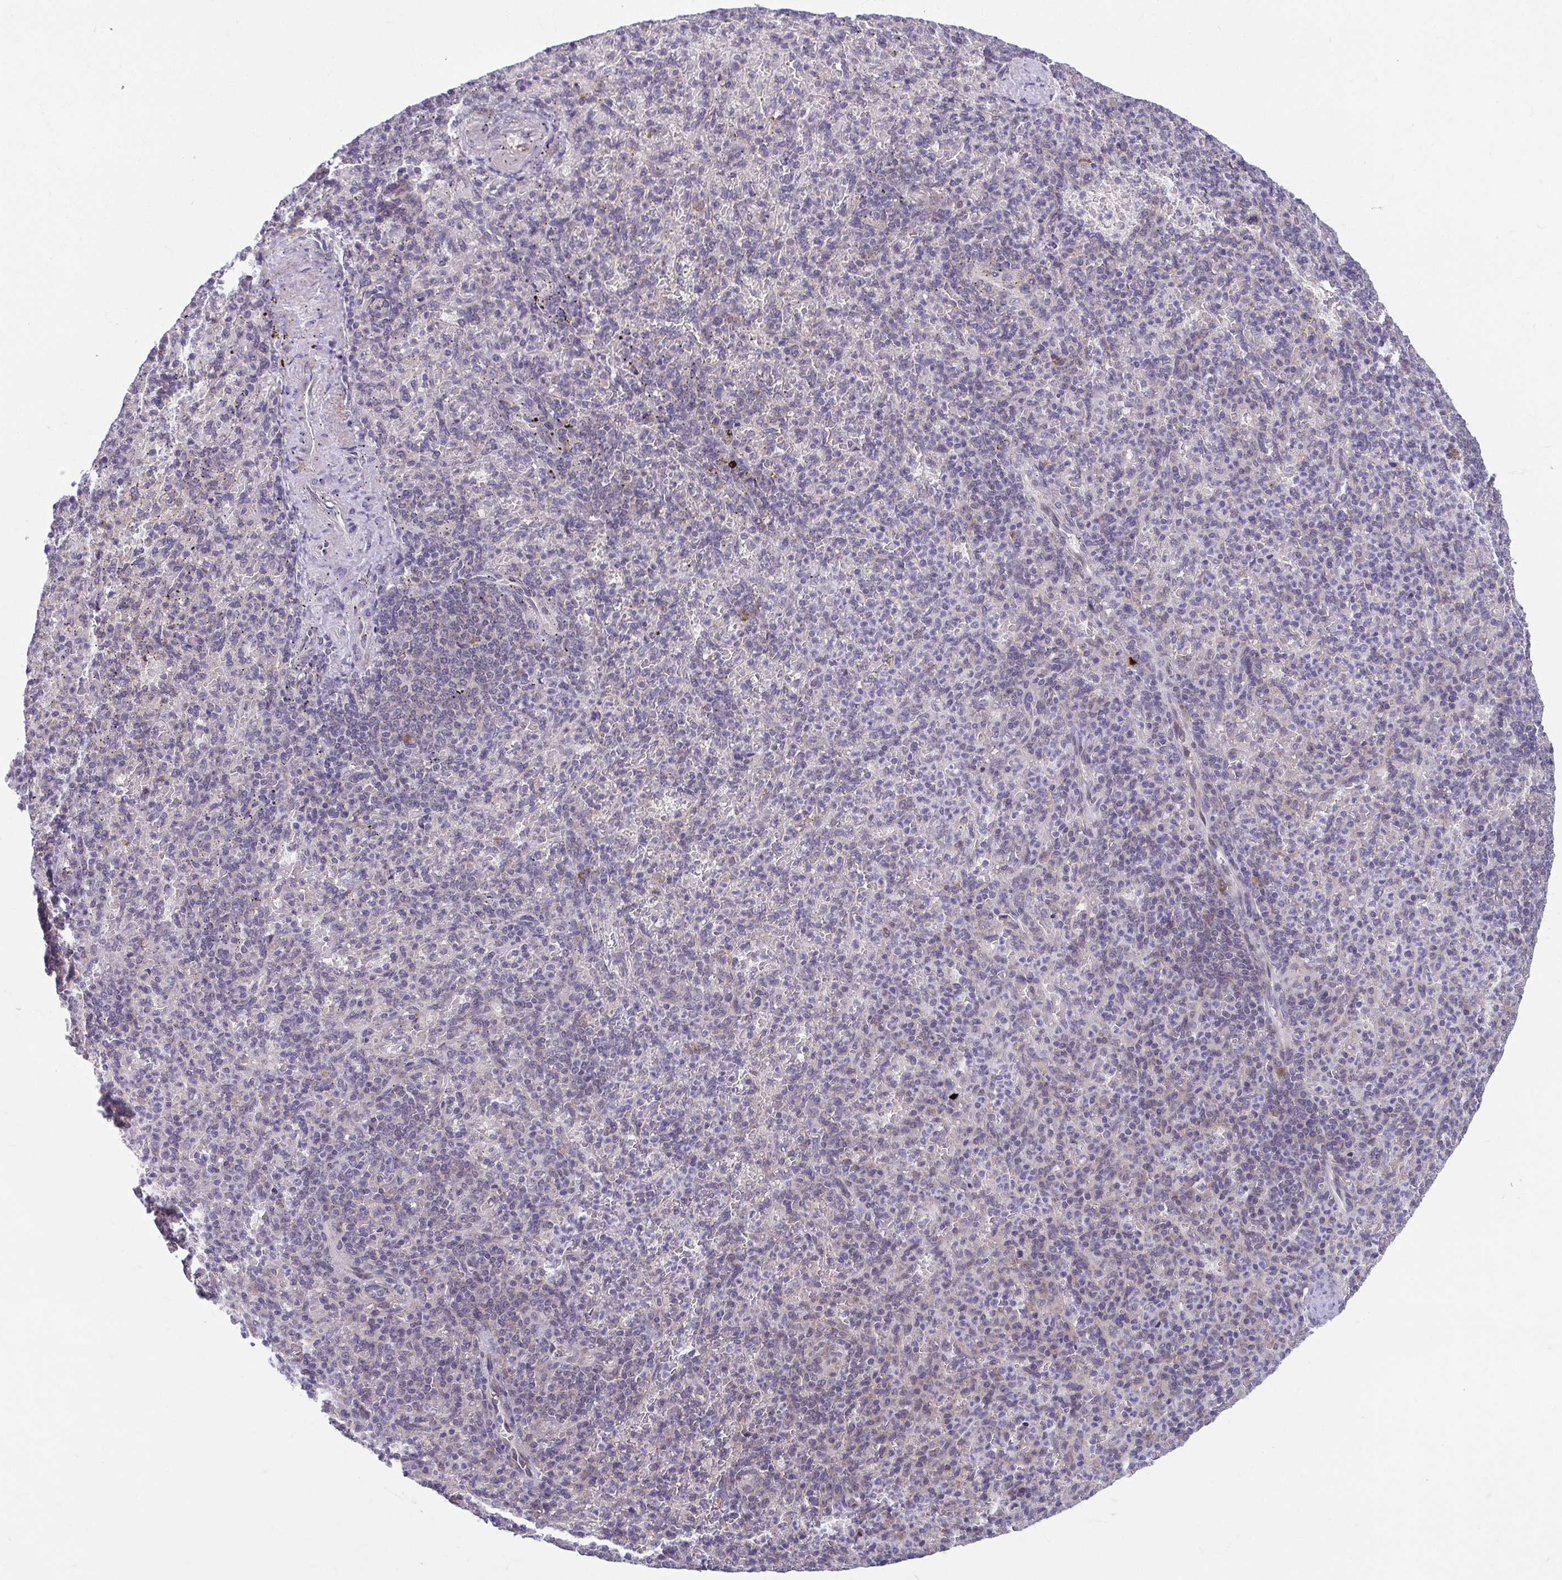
{"staining": {"intensity": "weak", "quantity": "<25%", "location": "cytoplasmic/membranous"}, "tissue": "spleen", "cell_type": "Cells in red pulp", "image_type": "normal", "snomed": [{"axis": "morphology", "description": "Normal tissue, NOS"}, {"axis": "topography", "description": "Spleen"}], "caption": "DAB immunohistochemical staining of normal human spleen exhibits no significant expression in cells in red pulp. (IHC, brightfield microscopy, high magnification).", "gene": "TMEM108", "patient": {"sex": "female", "age": 74}}